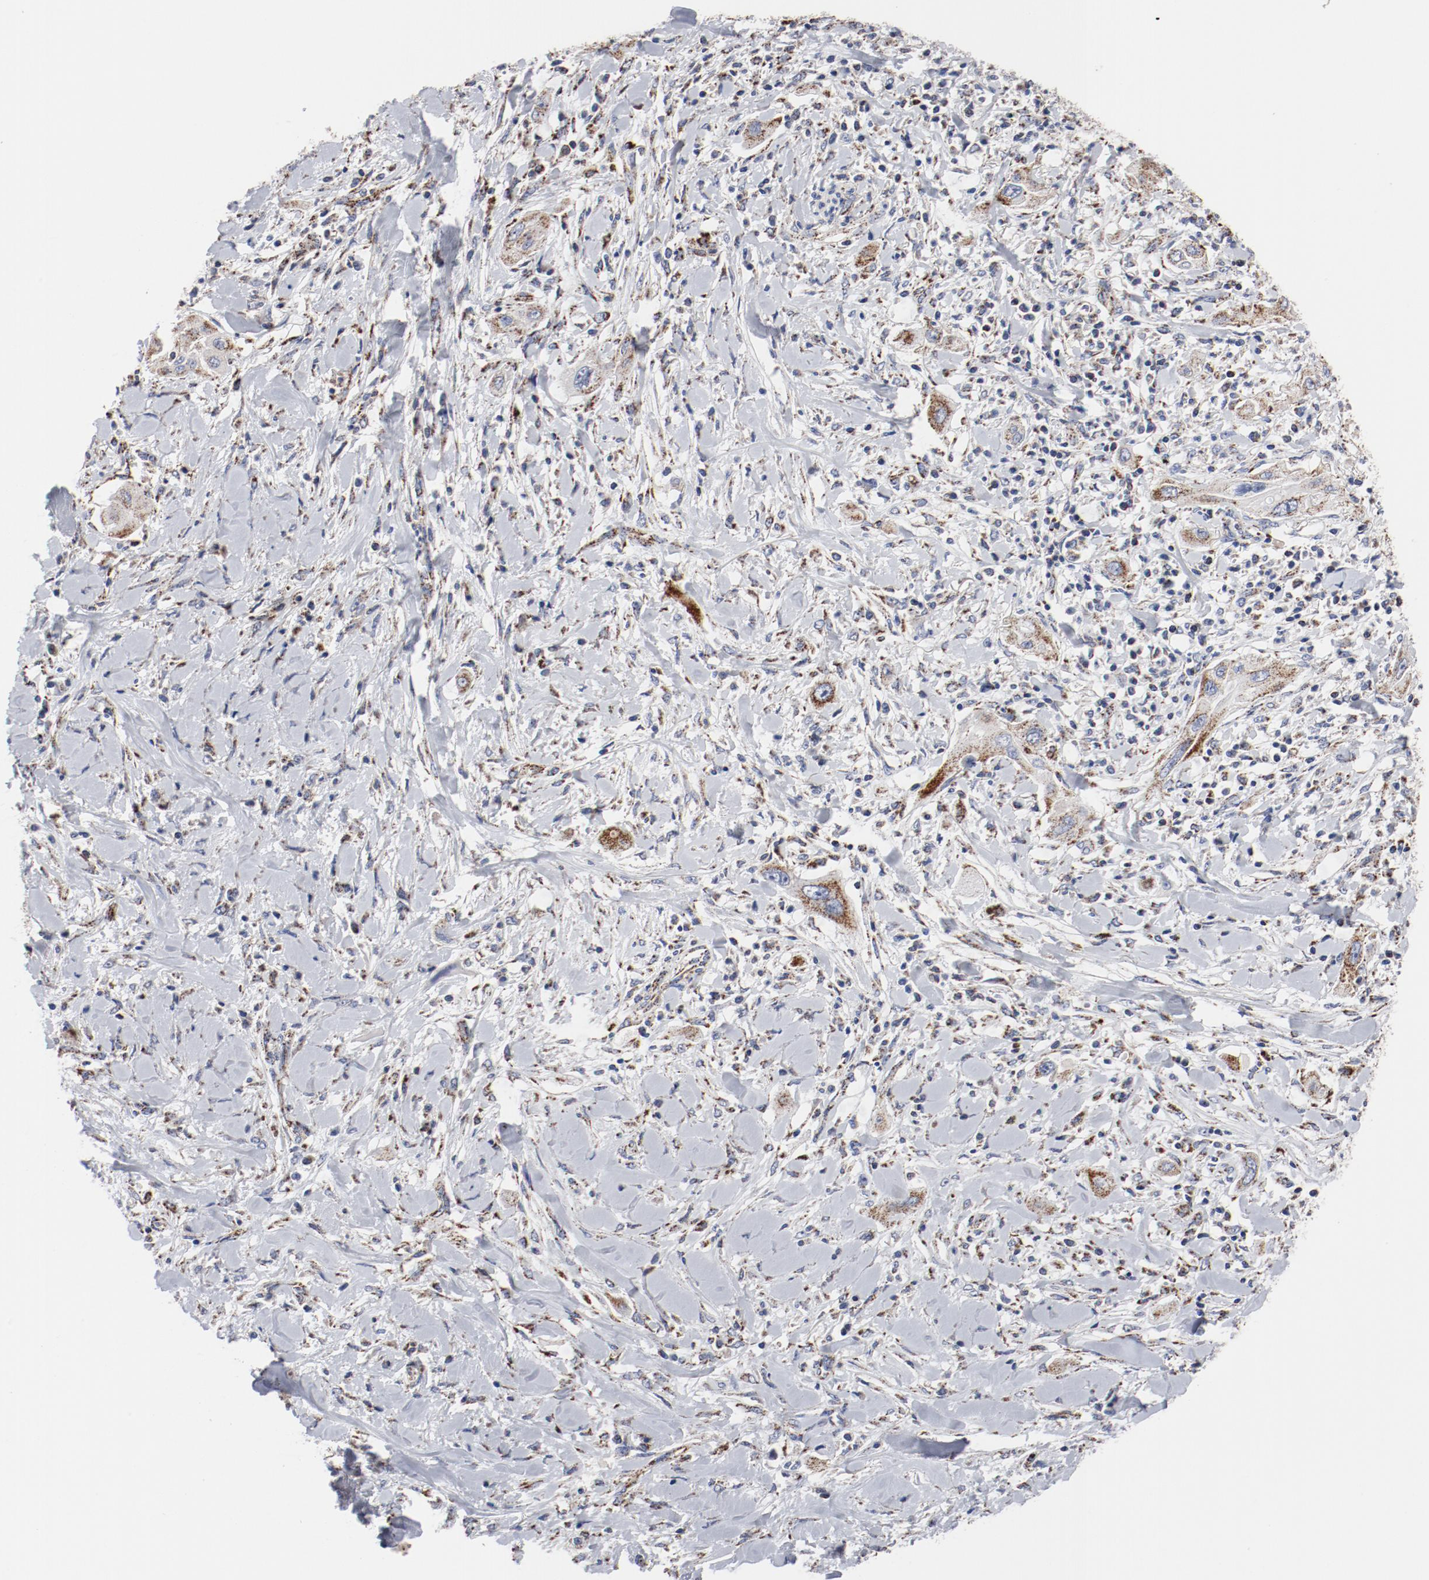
{"staining": {"intensity": "weak", "quantity": ">75%", "location": "cytoplasmic/membranous"}, "tissue": "lung cancer", "cell_type": "Tumor cells", "image_type": "cancer", "snomed": [{"axis": "morphology", "description": "Squamous cell carcinoma, NOS"}, {"axis": "topography", "description": "Lung"}], "caption": "A photomicrograph of human lung cancer stained for a protein exhibits weak cytoplasmic/membranous brown staining in tumor cells.", "gene": "NDUFV2", "patient": {"sex": "female", "age": 47}}